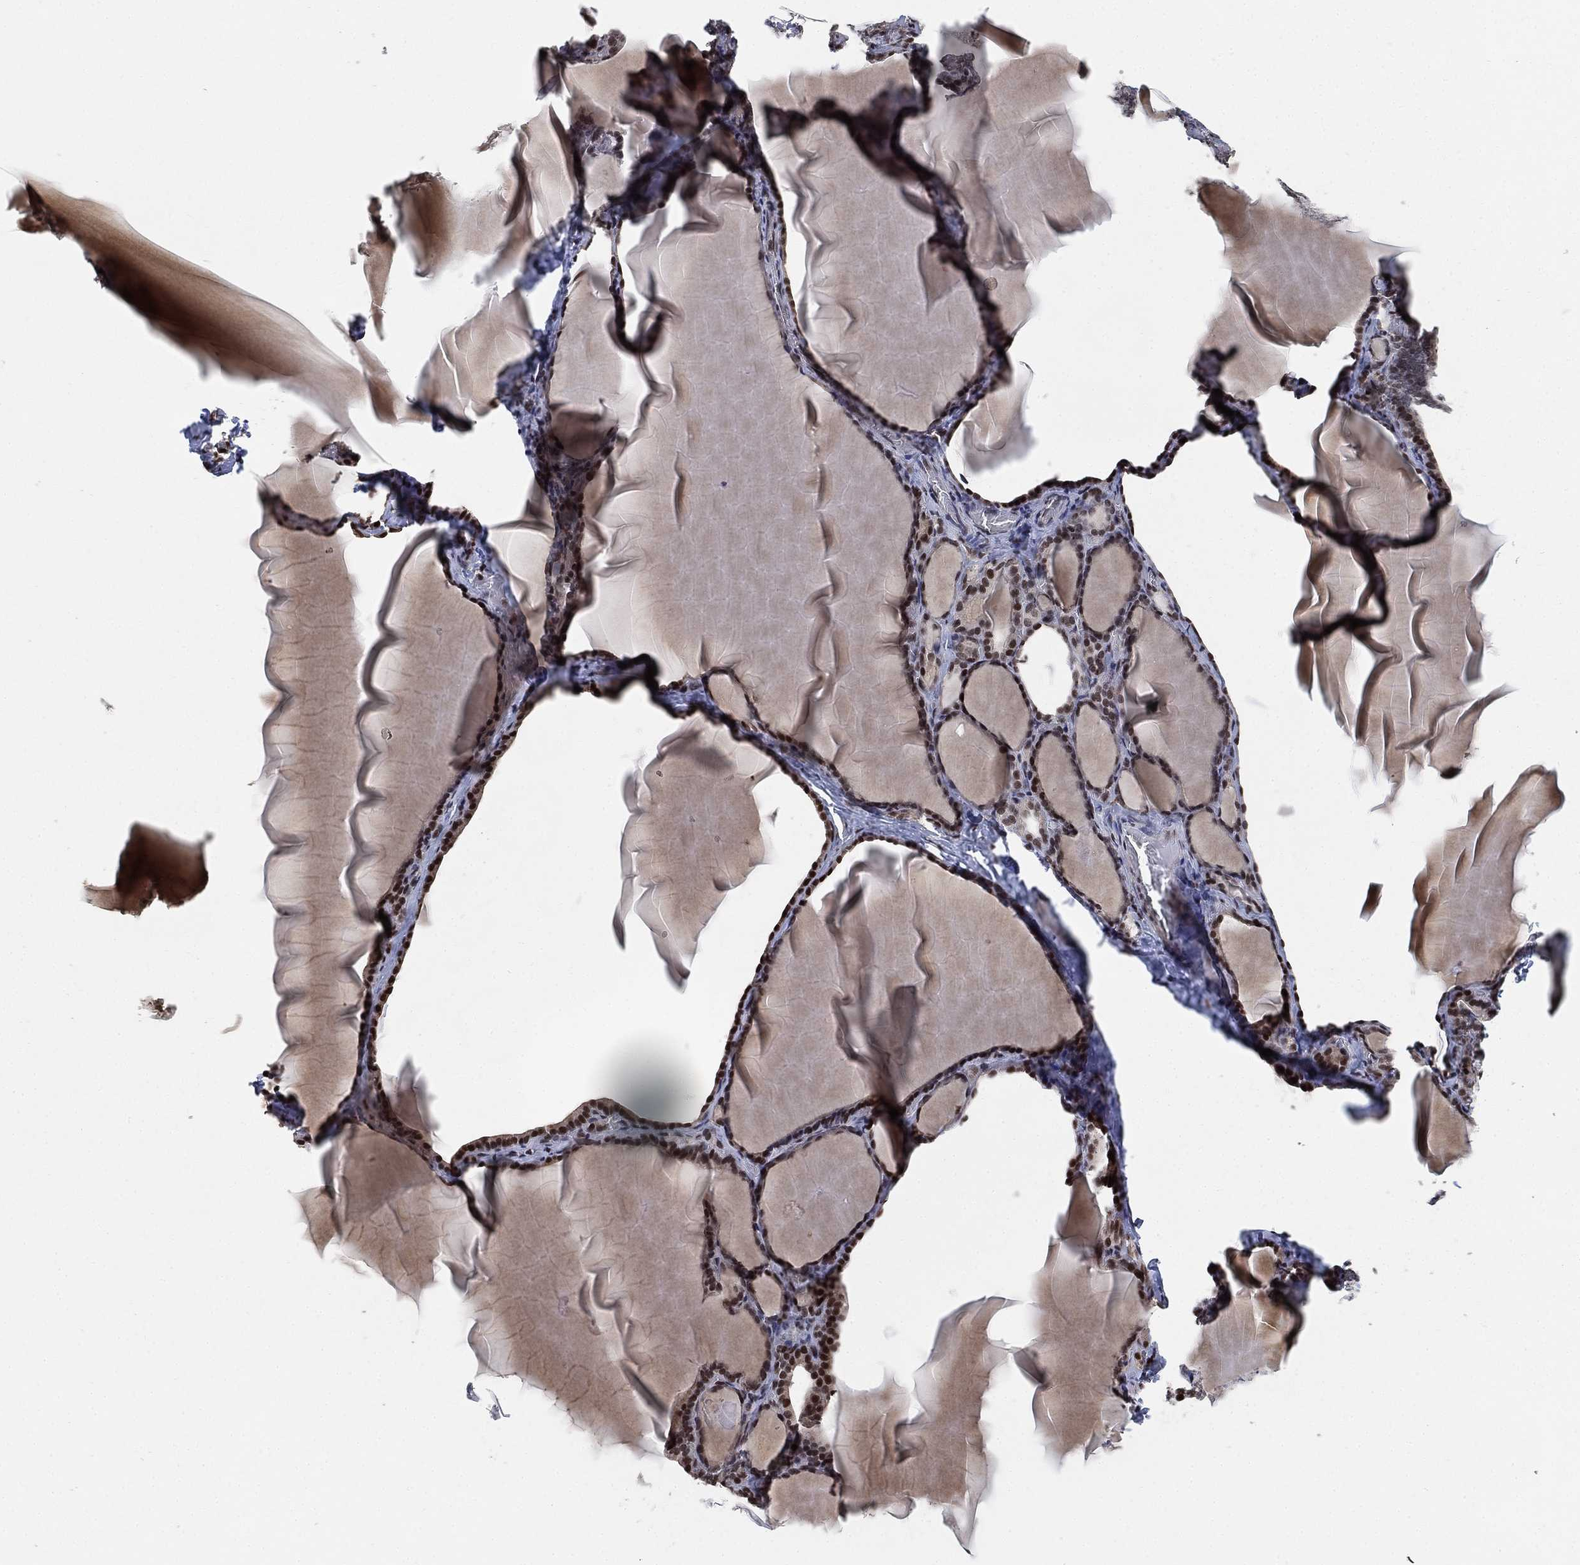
{"staining": {"intensity": "strong", "quantity": ">75%", "location": "nuclear"}, "tissue": "thyroid gland", "cell_type": "Glandular cells", "image_type": "normal", "snomed": [{"axis": "morphology", "description": "Normal tissue, NOS"}, {"axis": "morphology", "description": "Hyperplasia, NOS"}, {"axis": "topography", "description": "Thyroid gland"}], "caption": "Thyroid gland stained with immunohistochemistry demonstrates strong nuclear positivity in about >75% of glandular cells.", "gene": "ZSCAN30", "patient": {"sex": "female", "age": 27}}